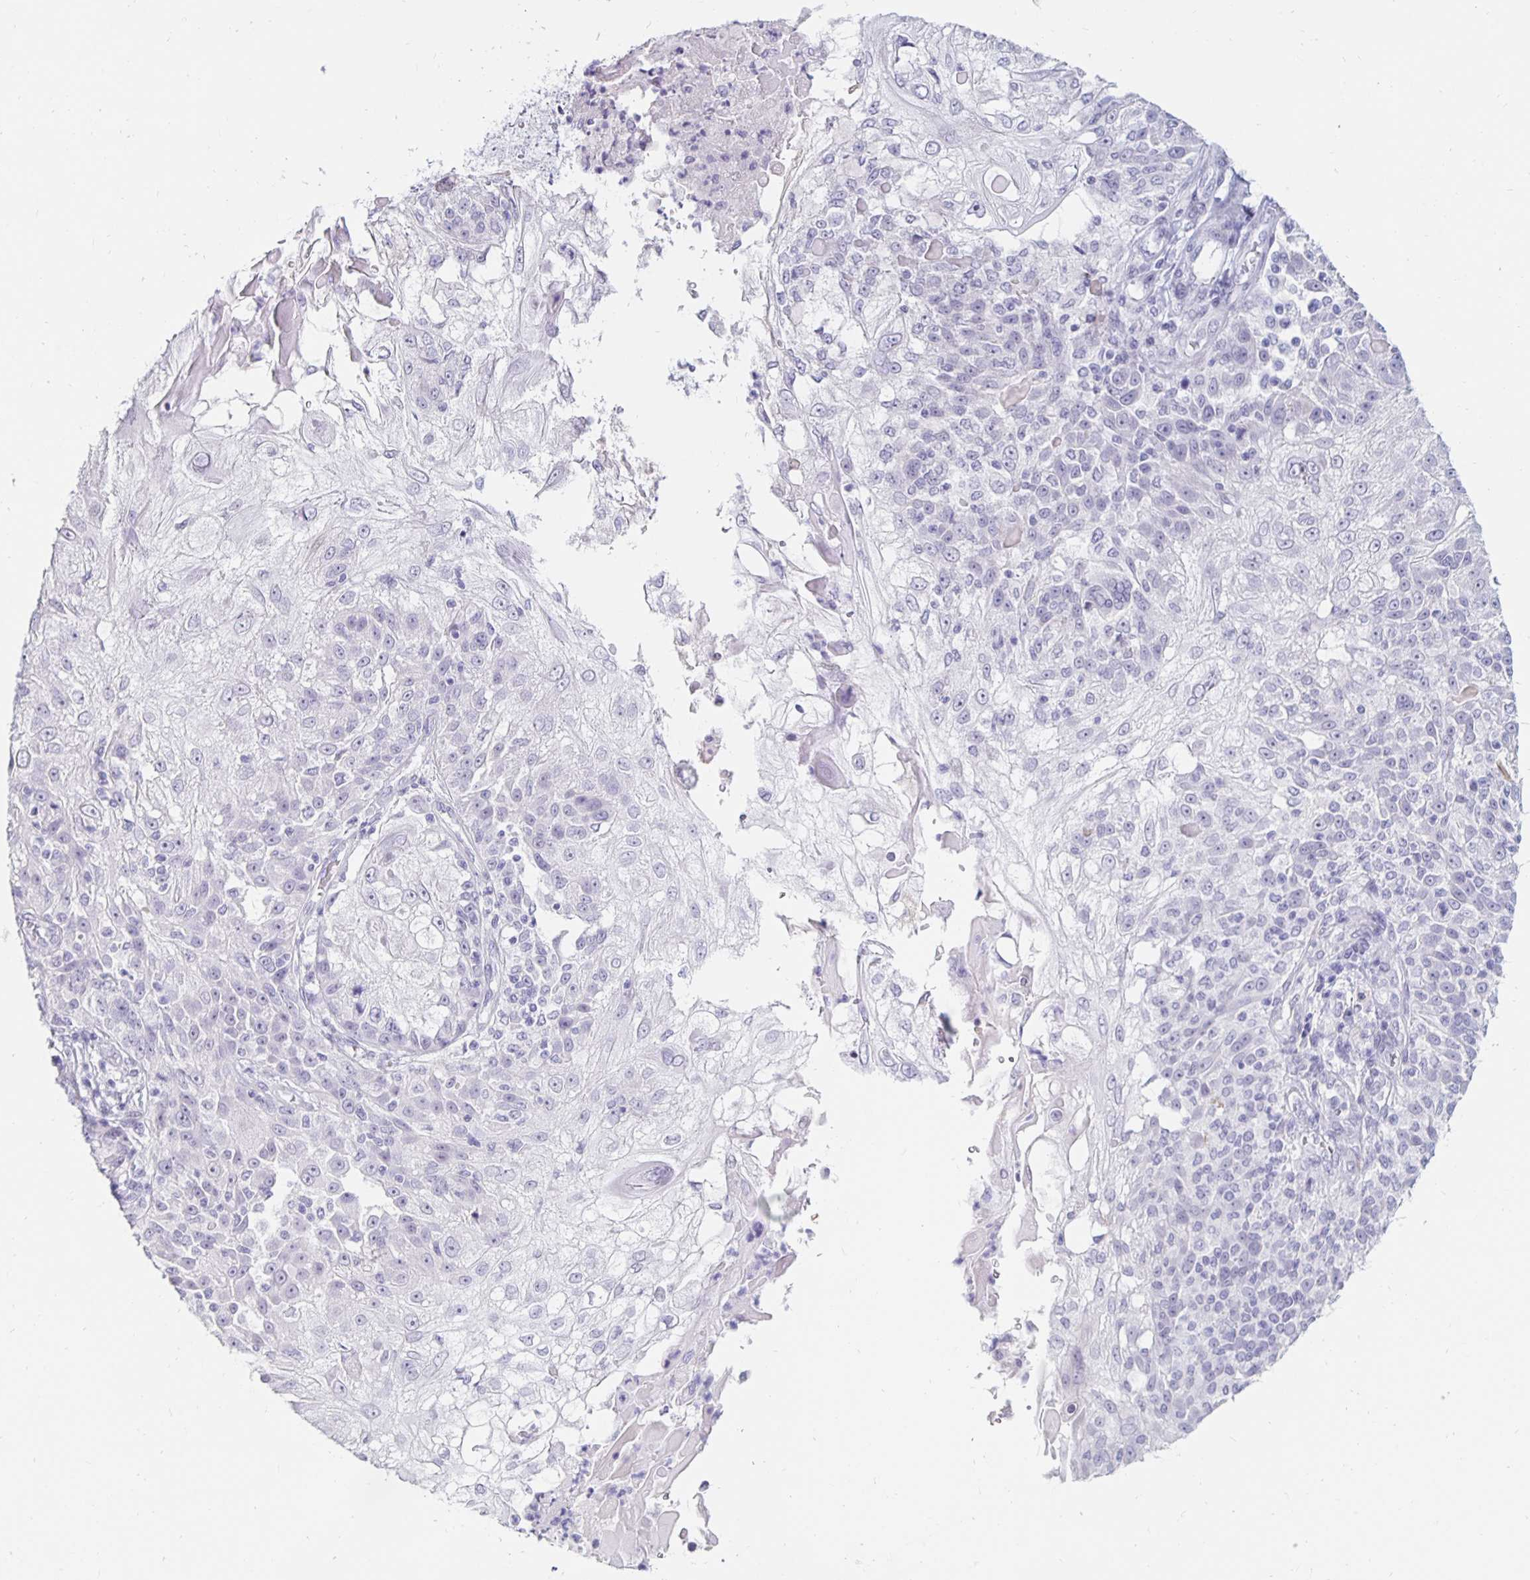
{"staining": {"intensity": "negative", "quantity": "none", "location": "none"}, "tissue": "skin cancer", "cell_type": "Tumor cells", "image_type": "cancer", "snomed": [{"axis": "morphology", "description": "Normal tissue, NOS"}, {"axis": "morphology", "description": "Squamous cell carcinoma, NOS"}, {"axis": "topography", "description": "Skin"}], "caption": "Immunohistochemistry micrograph of neoplastic tissue: human skin squamous cell carcinoma stained with DAB reveals no significant protein positivity in tumor cells.", "gene": "KCNQ2", "patient": {"sex": "female", "age": 83}}